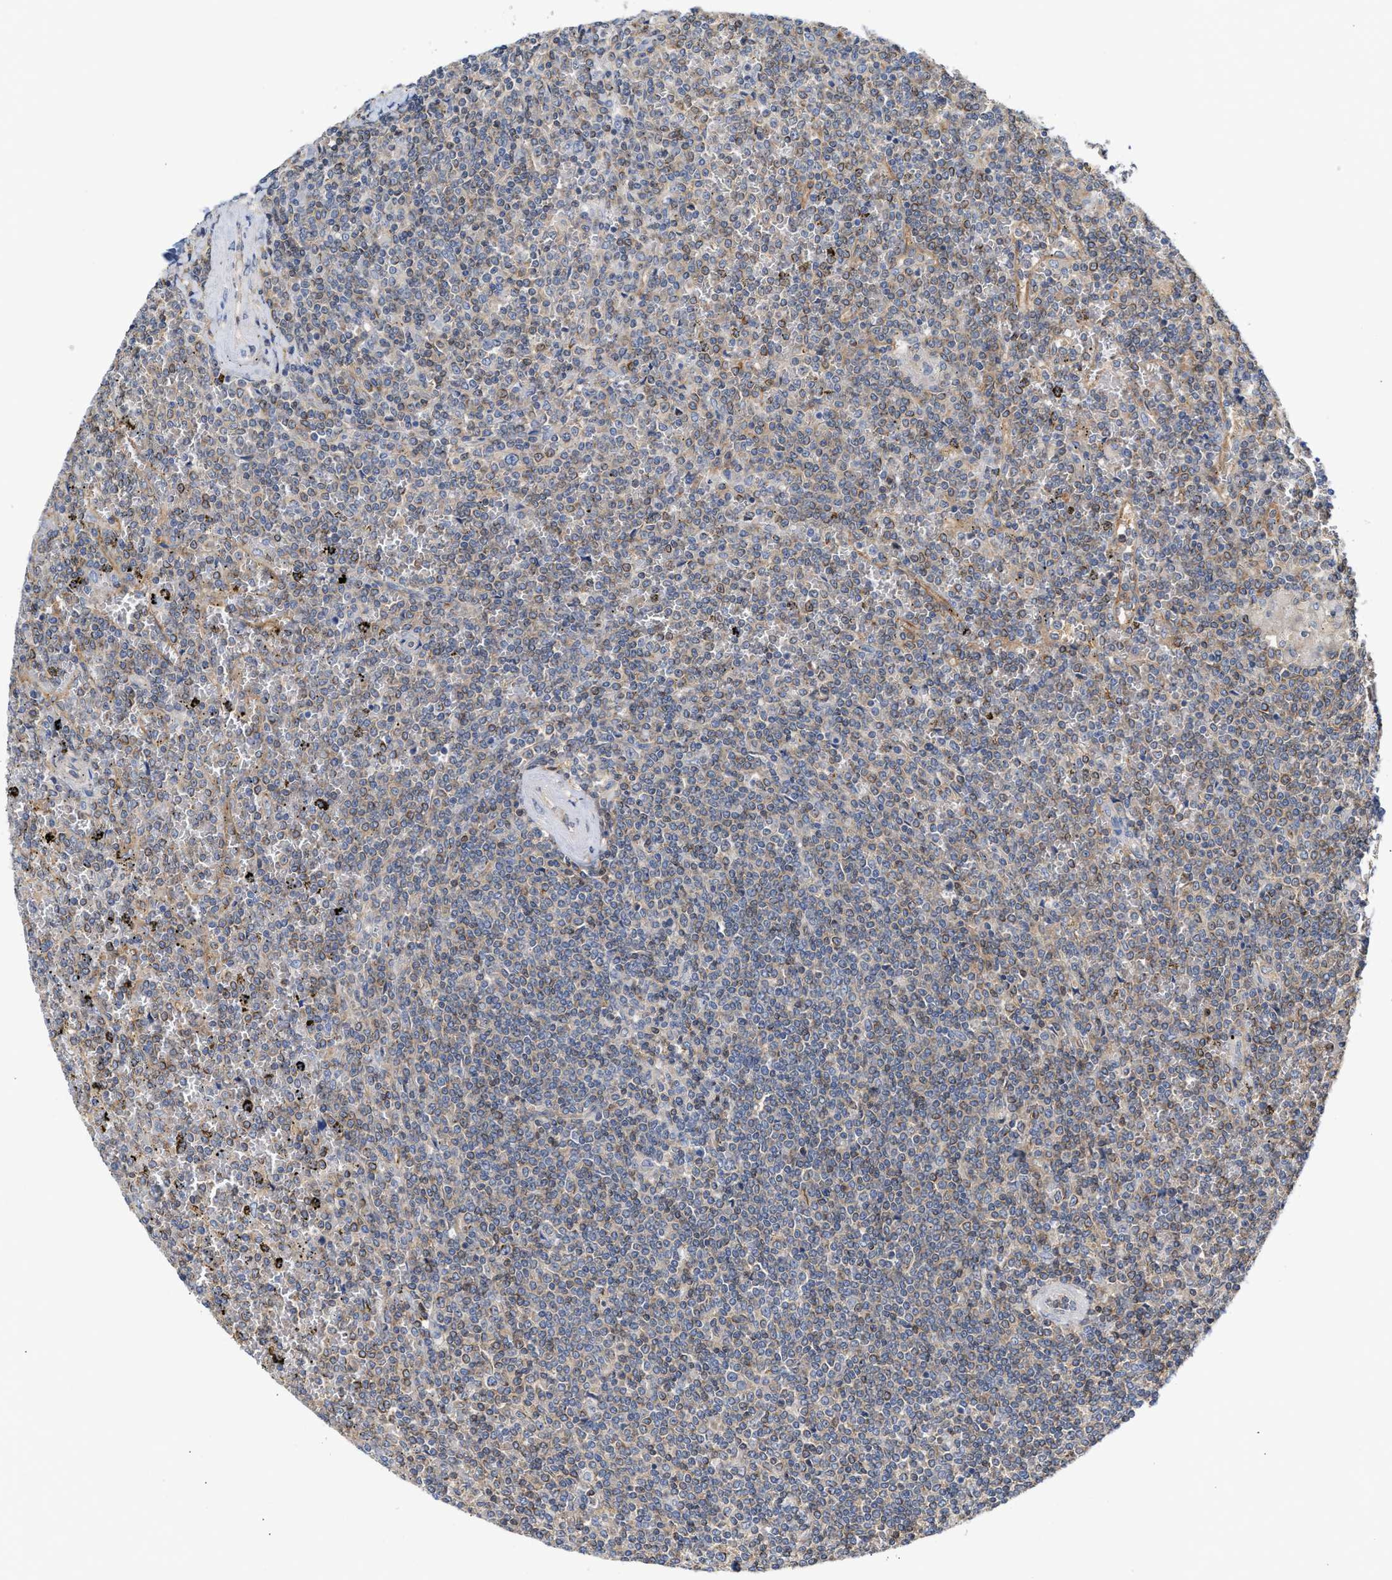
{"staining": {"intensity": "negative", "quantity": "none", "location": "none"}, "tissue": "lymphoma", "cell_type": "Tumor cells", "image_type": "cancer", "snomed": [{"axis": "morphology", "description": "Malignant lymphoma, non-Hodgkin's type, Low grade"}, {"axis": "topography", "description": "Spleen"}], "caption": "A high-resolution micrograph shows immunohistochemistry (IHC) staining of lymphoma, which exhibits no significant expression in tumor cells.", "gene": "BBLN", "patient": {"sex": "female", "age": 19}}